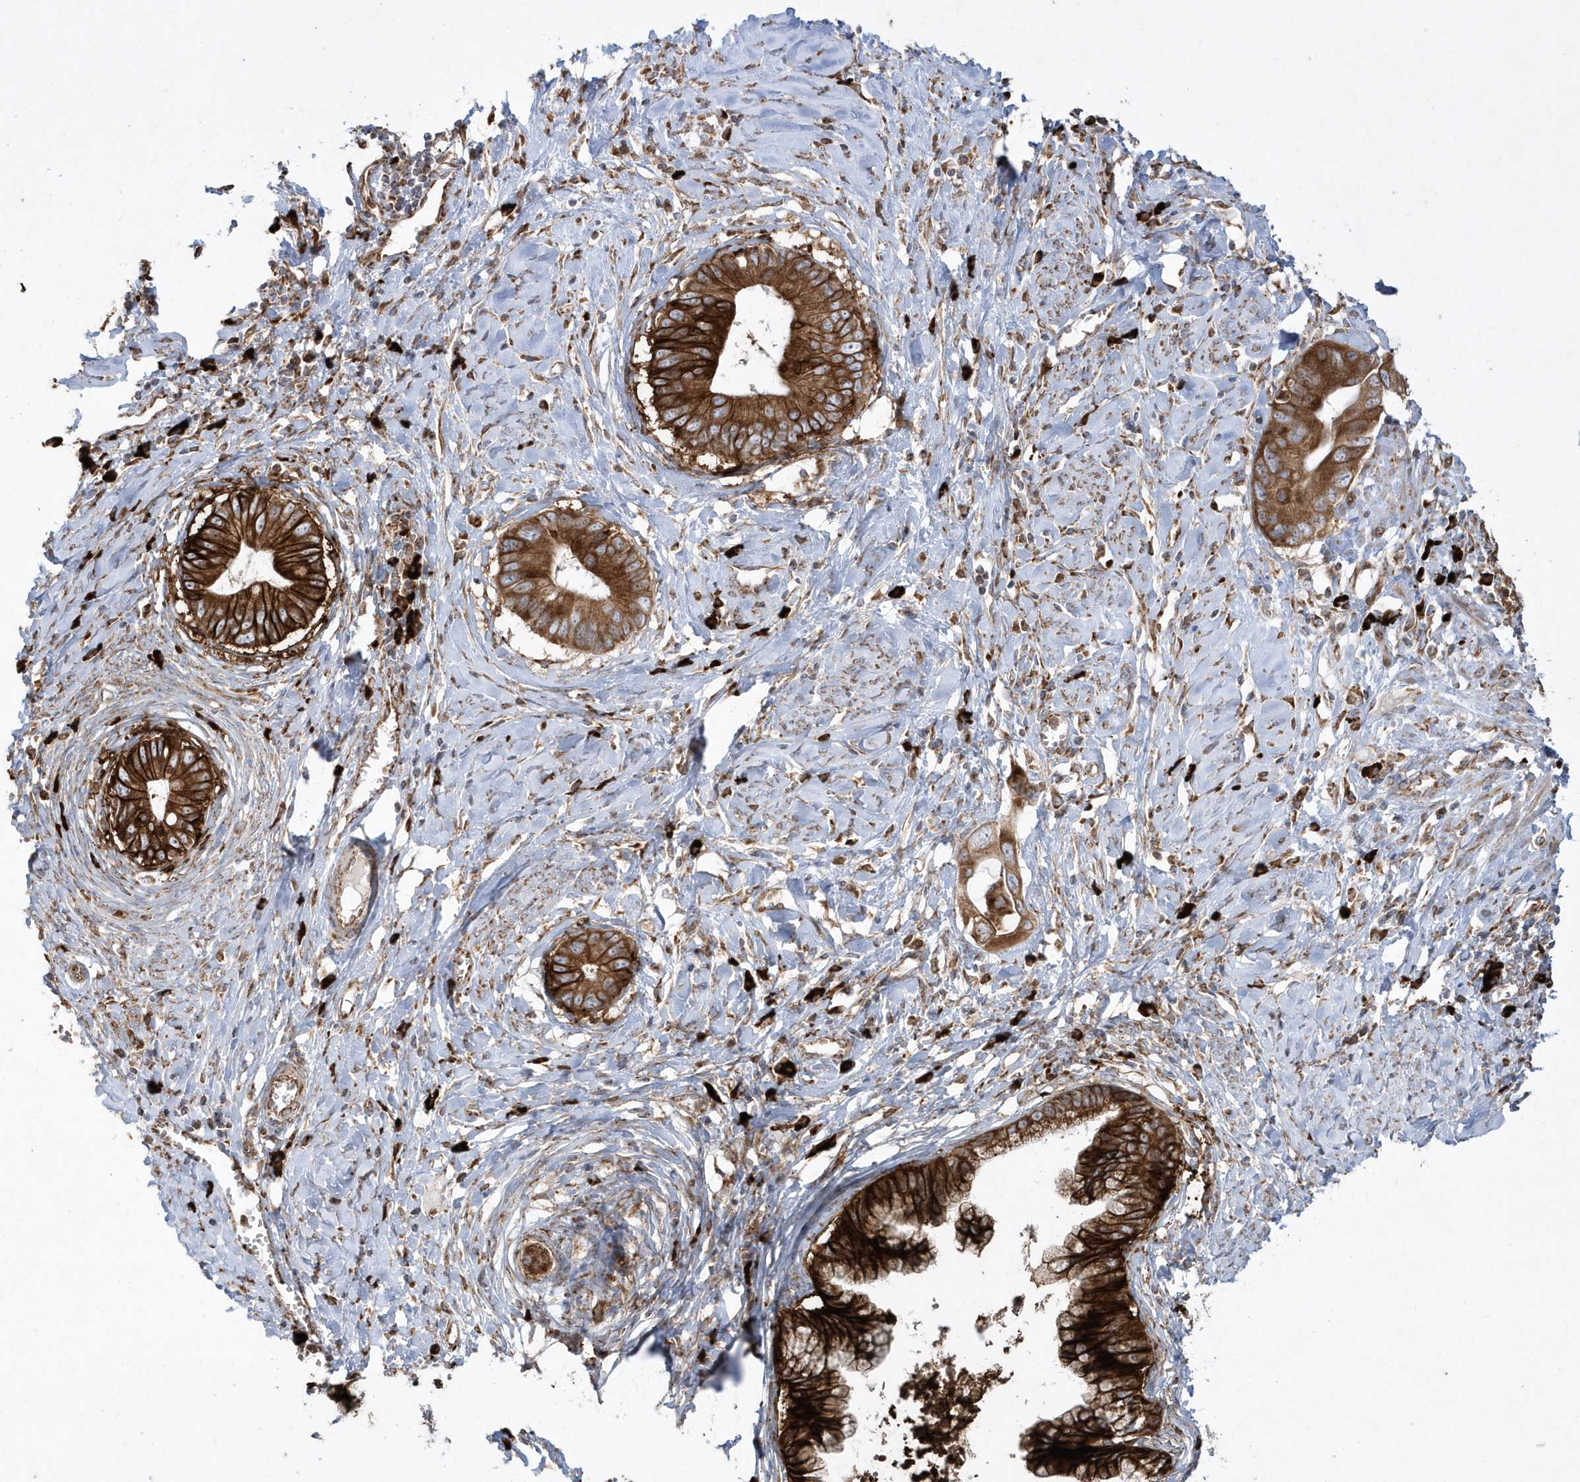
{"staining": {"intensity": "strong", "quantity": ">75%", "location": "cytoplasmic/membranous"}, "tissue": "cervical cancer", "cell_type": "Tumor cells", "image_type": "cancer", "snomed": [{"axis": "morphology", "description": "Adenocarcinoma, NOS"}, {"axis": "topography", "description": "Cervix"}], "caption": "Human cervical cancer (adenocarcinoma) stained for a protein (brown) displays strong cytoplasmic/membranous positive expression in approximately >75% of tumor cells.", "gene": "SH3BP2", "patient": {"sex": "female", "age": 44}}